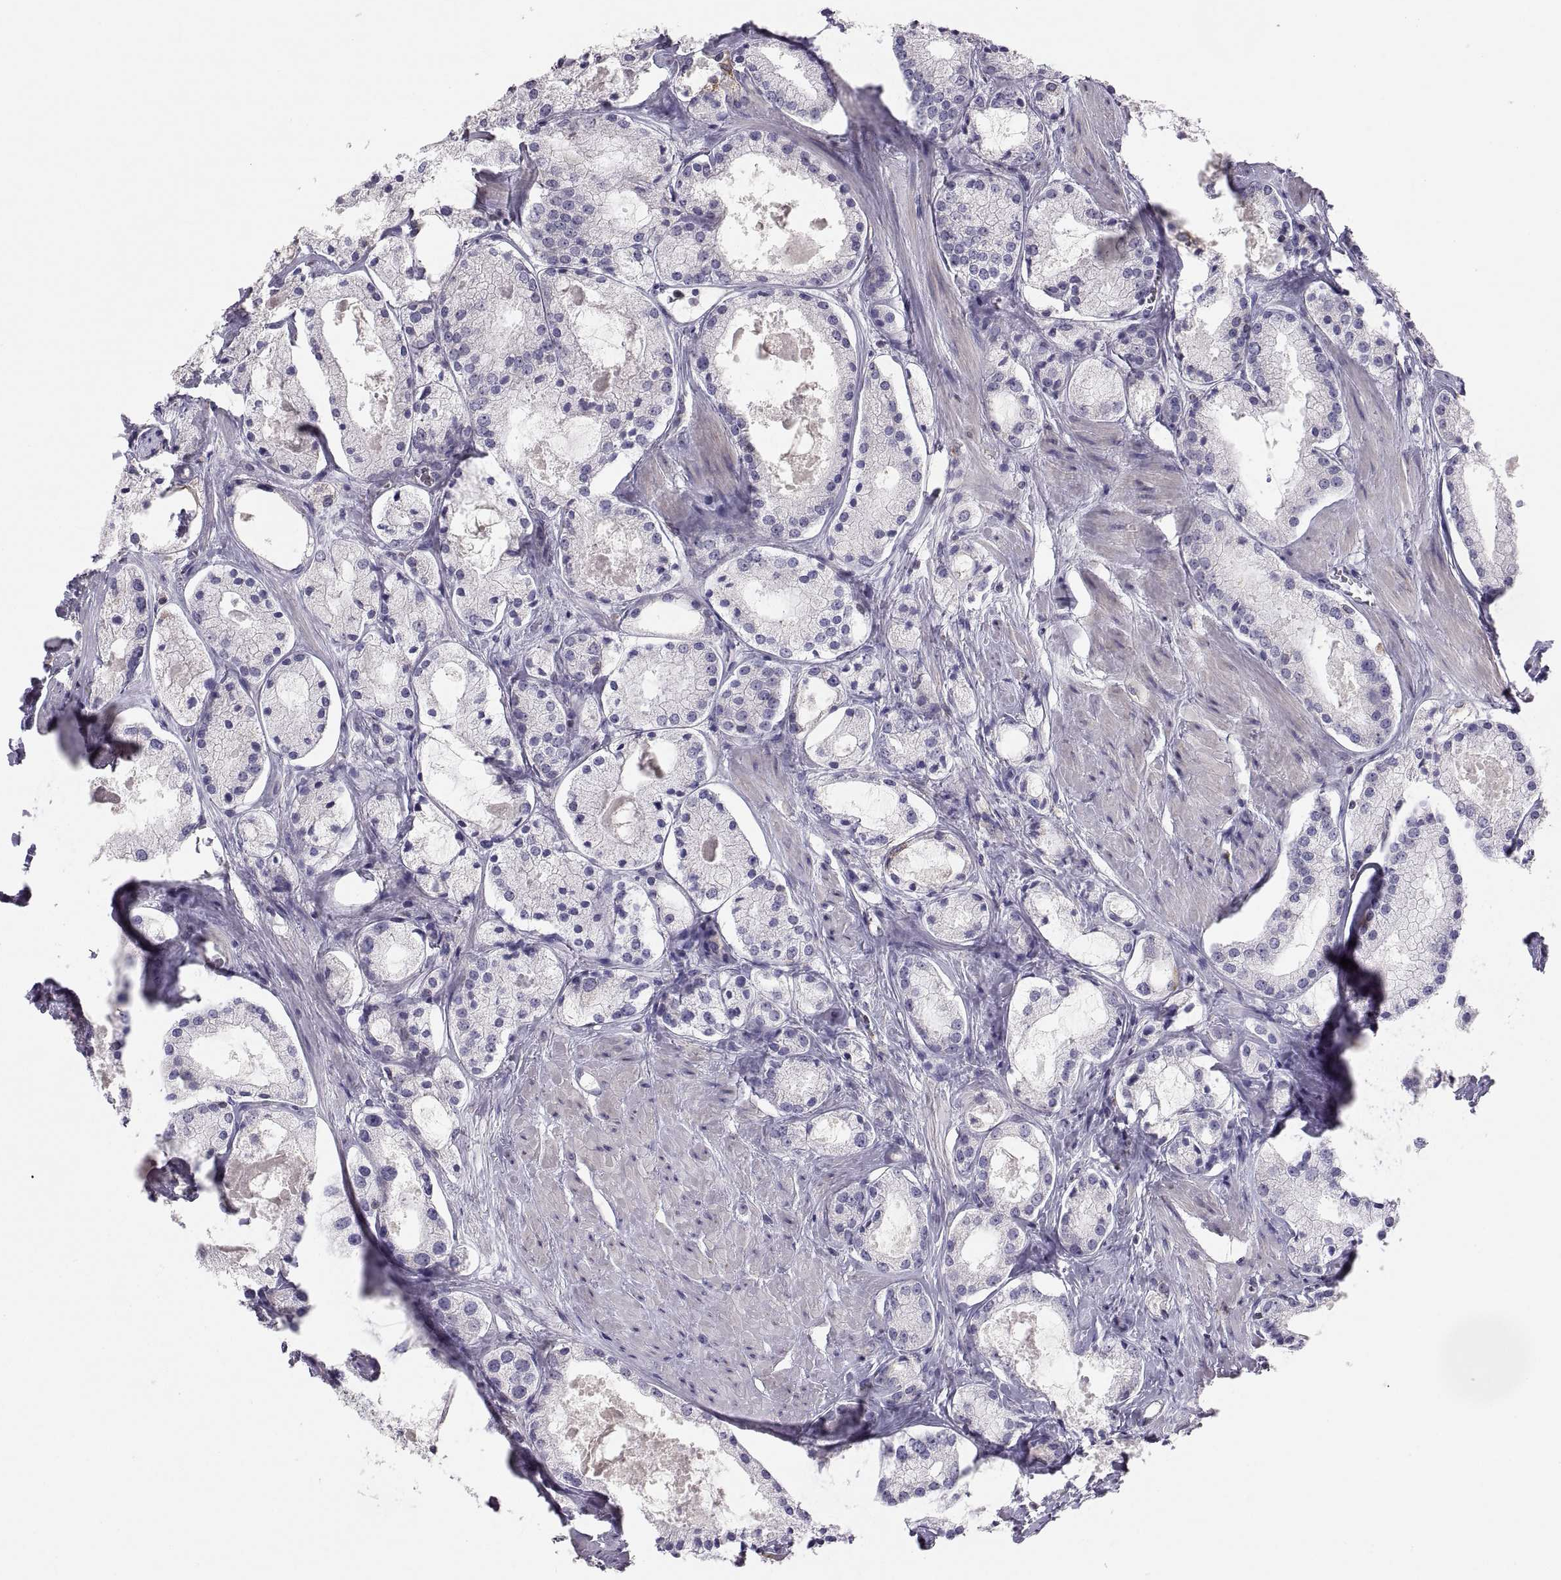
{"staining": {"intensity": "negative", "quantity": "none", "location": "none"}, "tissue": "prostate cancer", "cell_type": "Tumor cells", "image_type": "cancer", "snomed": [{"axis": "morphology", "description": "Adenocarcinoma, NOS"}, {"axis": "morphology", "description": "Adenocarcinoma, High grade"}, {"axis": "topography", "description": "Prostate"}], "caption": "Micrograph shows no significant protein positivity in tumor cells of prostate cancer (adenocarcinoma).", "gene": "ERO1A", "patient": {"sex": "male", "age": 64}}